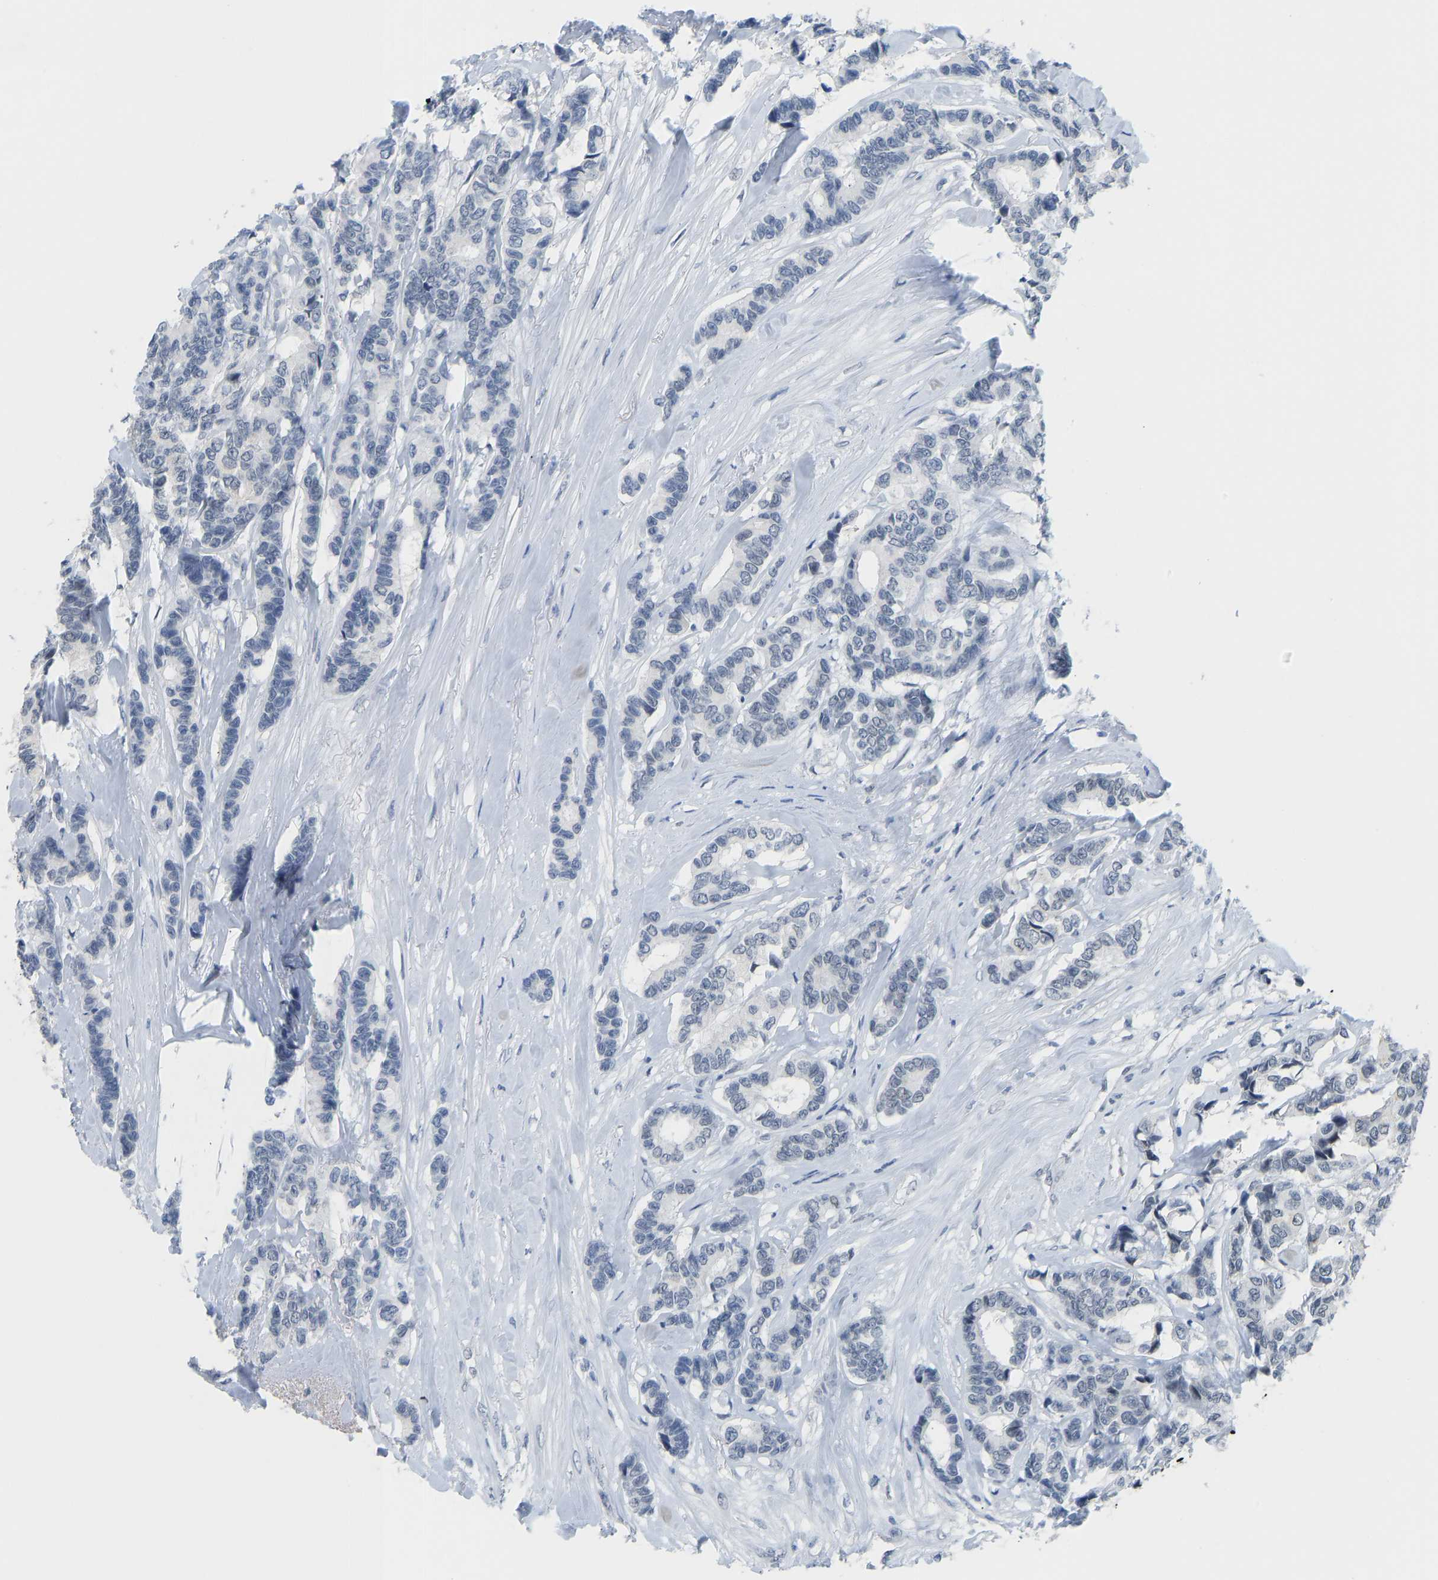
{"staining": {"intensity": "negative", "quantity": "none", "location": "none"}, "tissue": "breast cancer", "cell_type": "Tumor cells", "image_type": "cancer", "snomed": [{"axis": "morphology", "description": "Duct carcinoma"}, {"axis": "topography", "description": "Breast"}], "caption": "An image of invasive ductal carcinoma (breast) stained for a protein exhibits no brown staining in tumor cells.", "gene": "TXNDC2", "patient": {"sex": "female", "age": 87}}